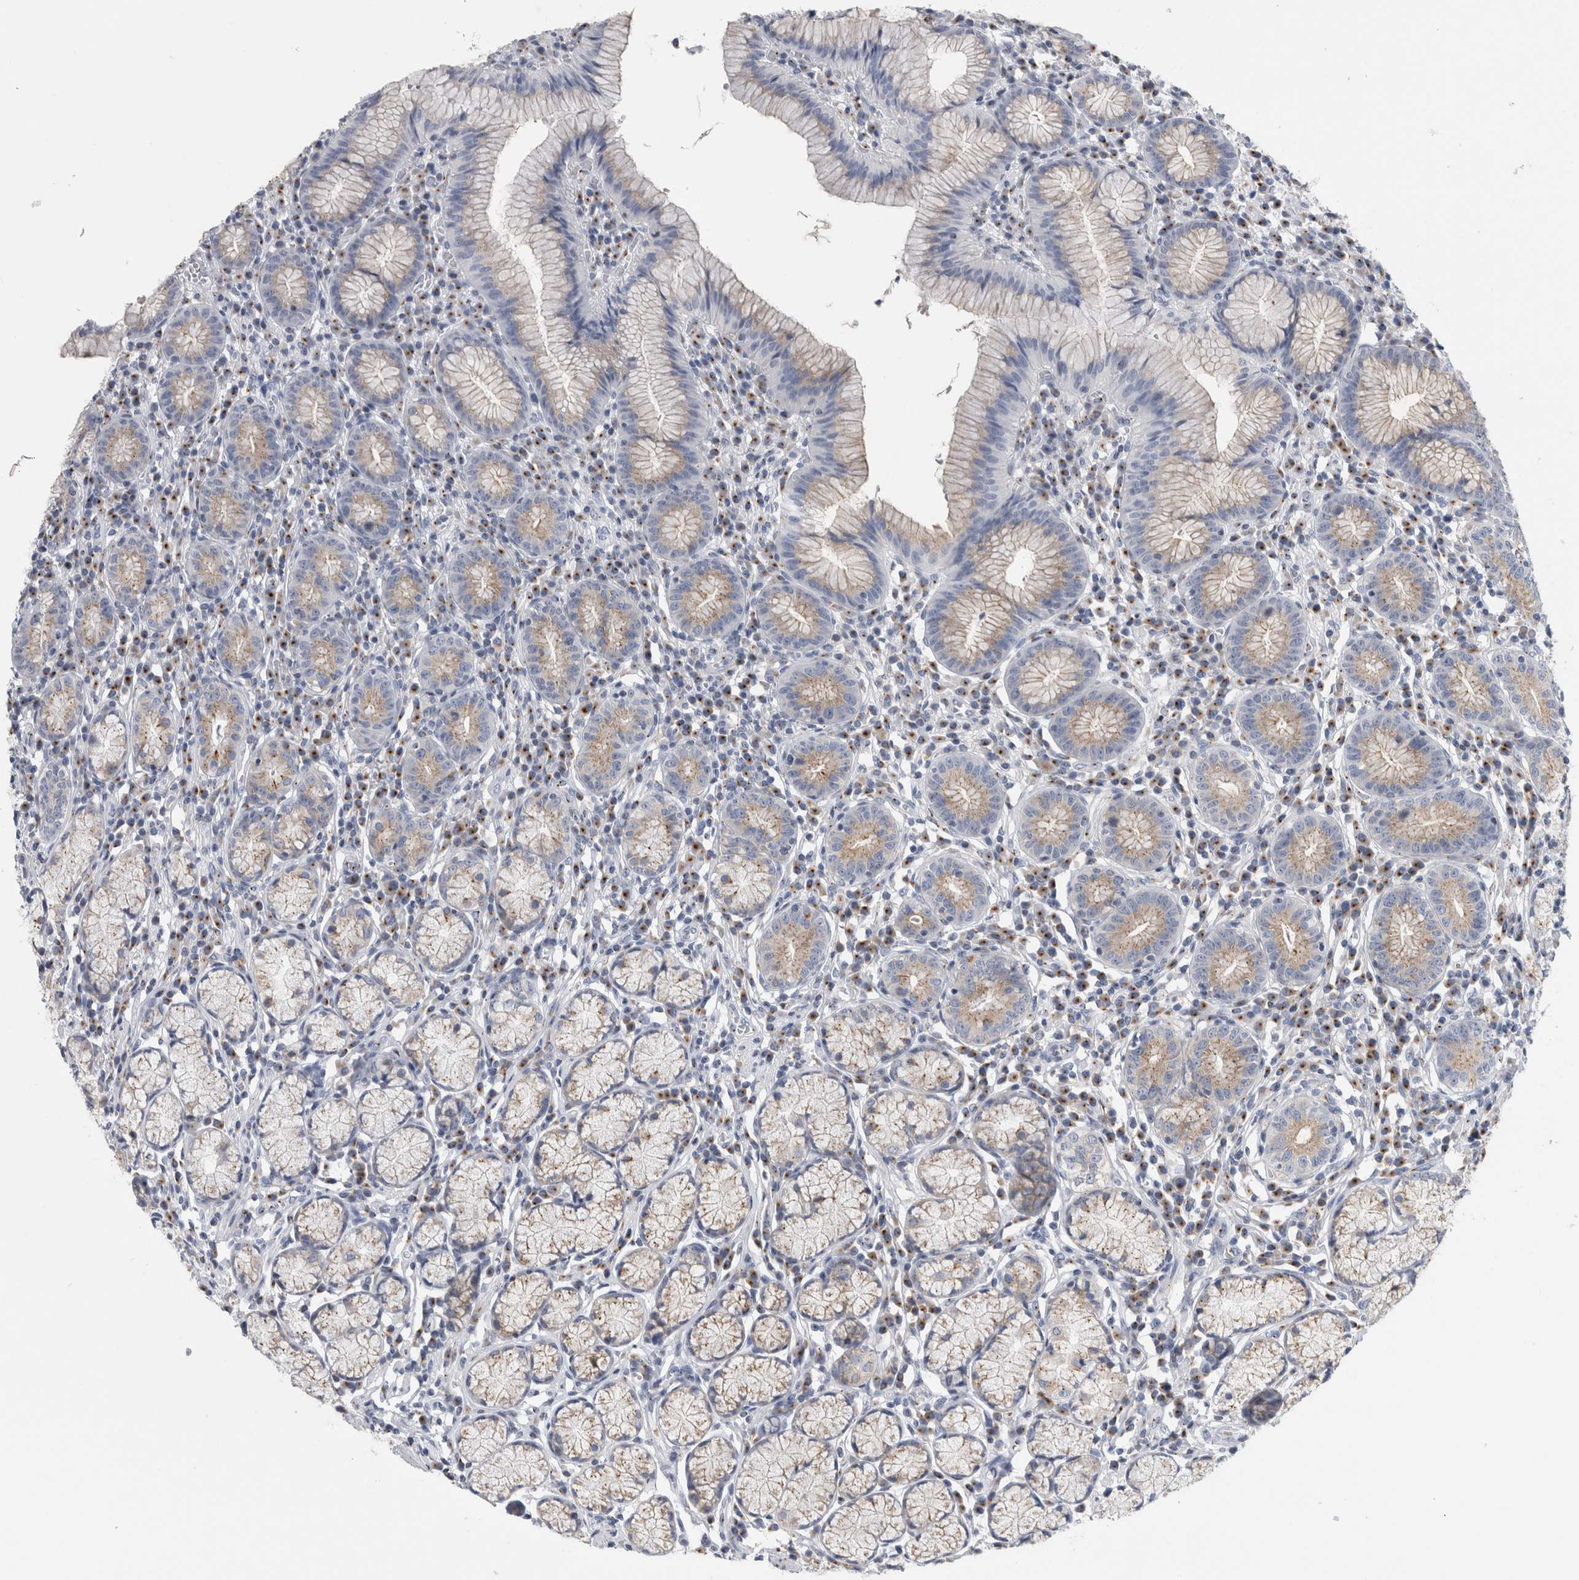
{"staining": {"intensity": "weak", "quantity": ">75%", "location": "cytoplasmic/membranous"}, "tissue": "stomach", "cell_type": "Glandular cells", "image_type": "normal", "snomed": [{"axis": "morphology", "description": "Normal tissue, NOS"}, {"axis": "topography", "description": "Stomach"}], "caption": "Immunohistochemistry photomicrograph of benign stomach: stomach stained using IHC demonstrates low levels of weak protein expression localized specifically in the cytoplasmic/membranous of glandular cells, appearing as a cytoplasmic/membranous brown color.", "gene": "AKAP9", "patient": {"sex": "male", "age": 55}}